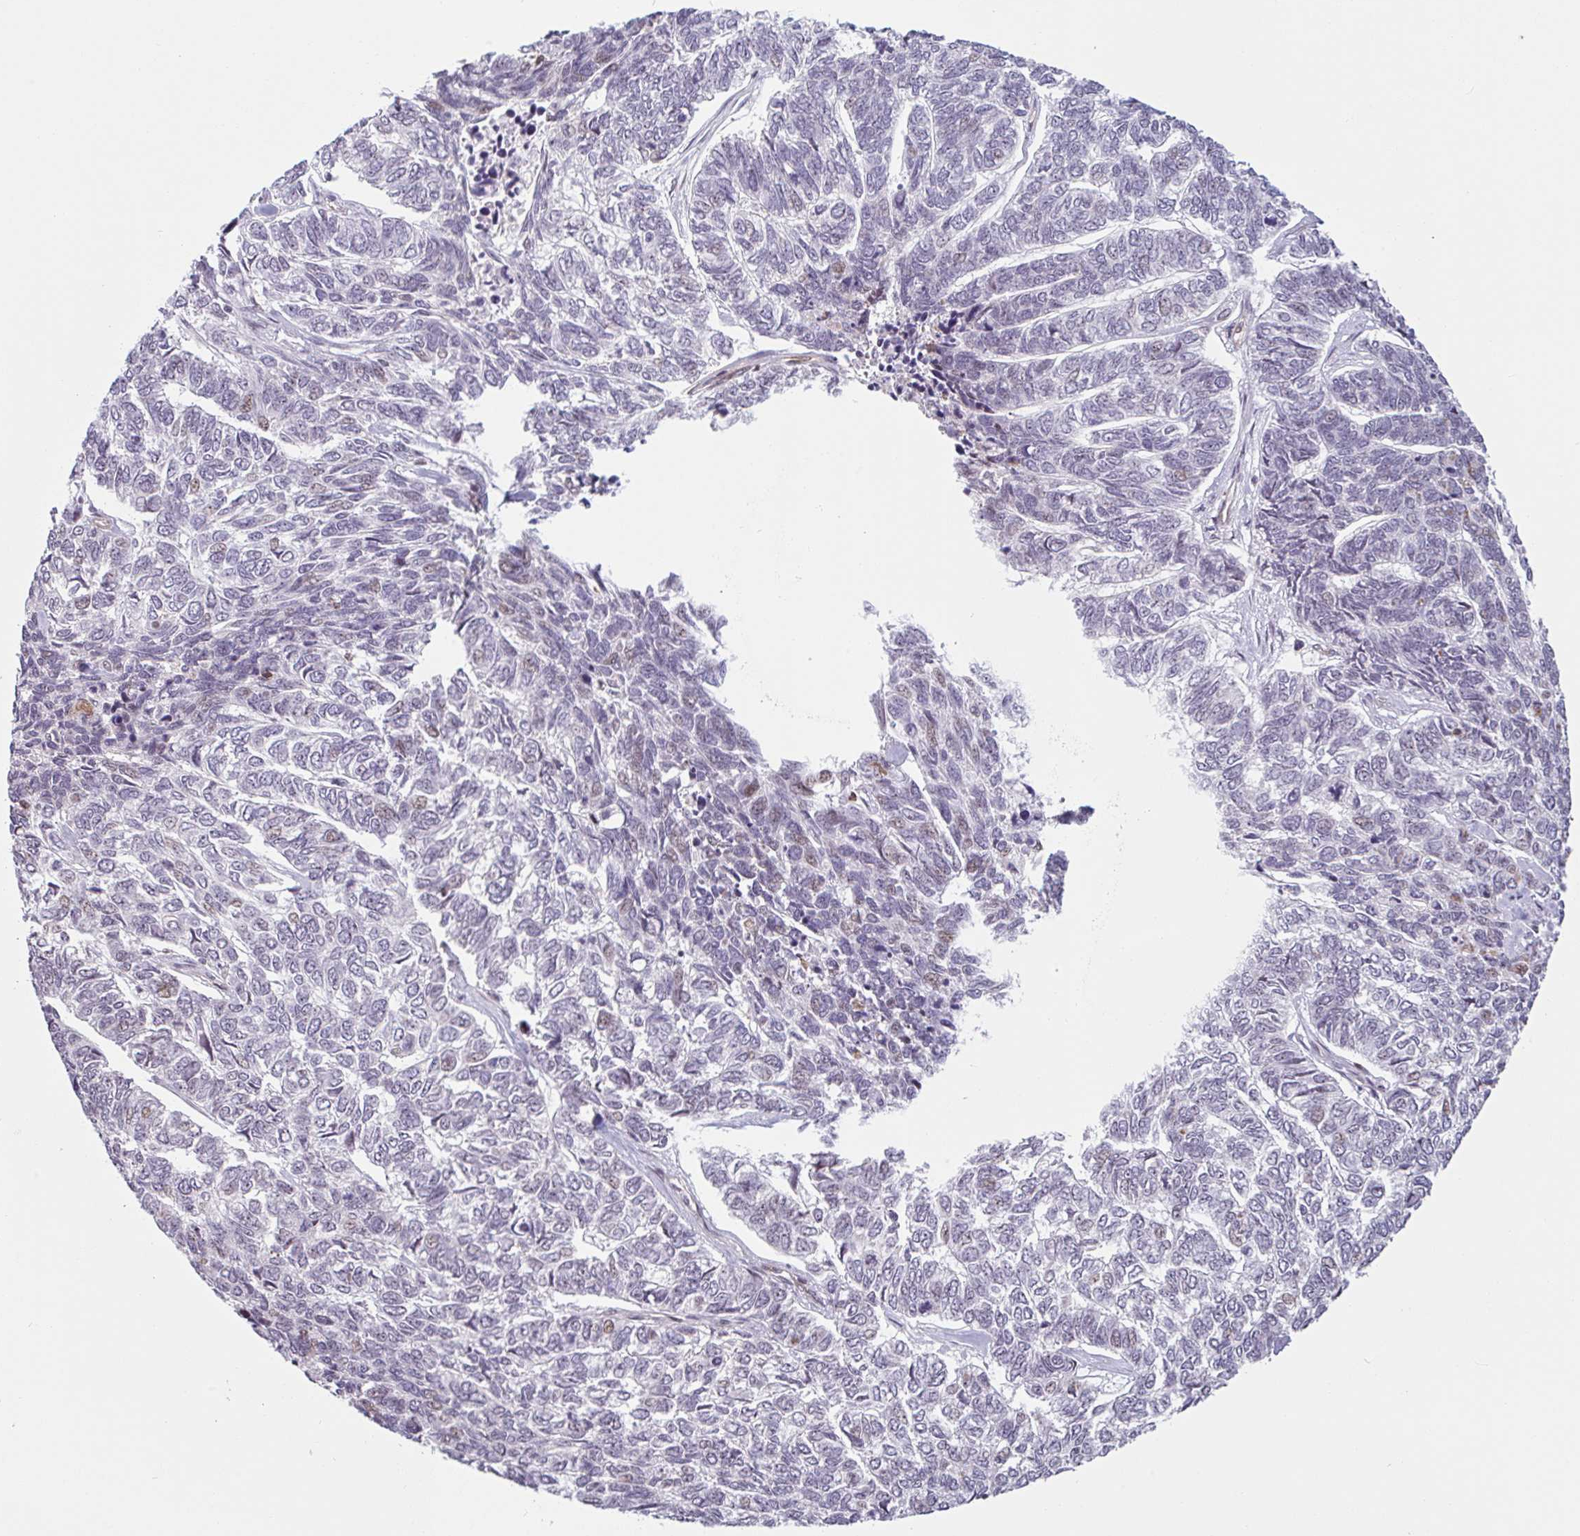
{"staining": {"intensity": "weak", "quantity": "<25%", "location": "nuclear"}, "tissue": "skin cancer", "cell_type": "Tumor cells", "image_type": "cancer", "snomed": [{"axis": "morphology", "description": "Basal cell carcinoma"}, {"axis": "topography", "description": "Skin"}], "caption": "Immunohistochemistry of human skin cancer shows no positivity in tumor cells. The staining is performed using DAB (3,3'-diaminobenzidine) brown chromogen with nuclei counter-stained in using hematoxylin.", "gene": "ZNF689", "patient": {"sex": "female", "age": 65}}